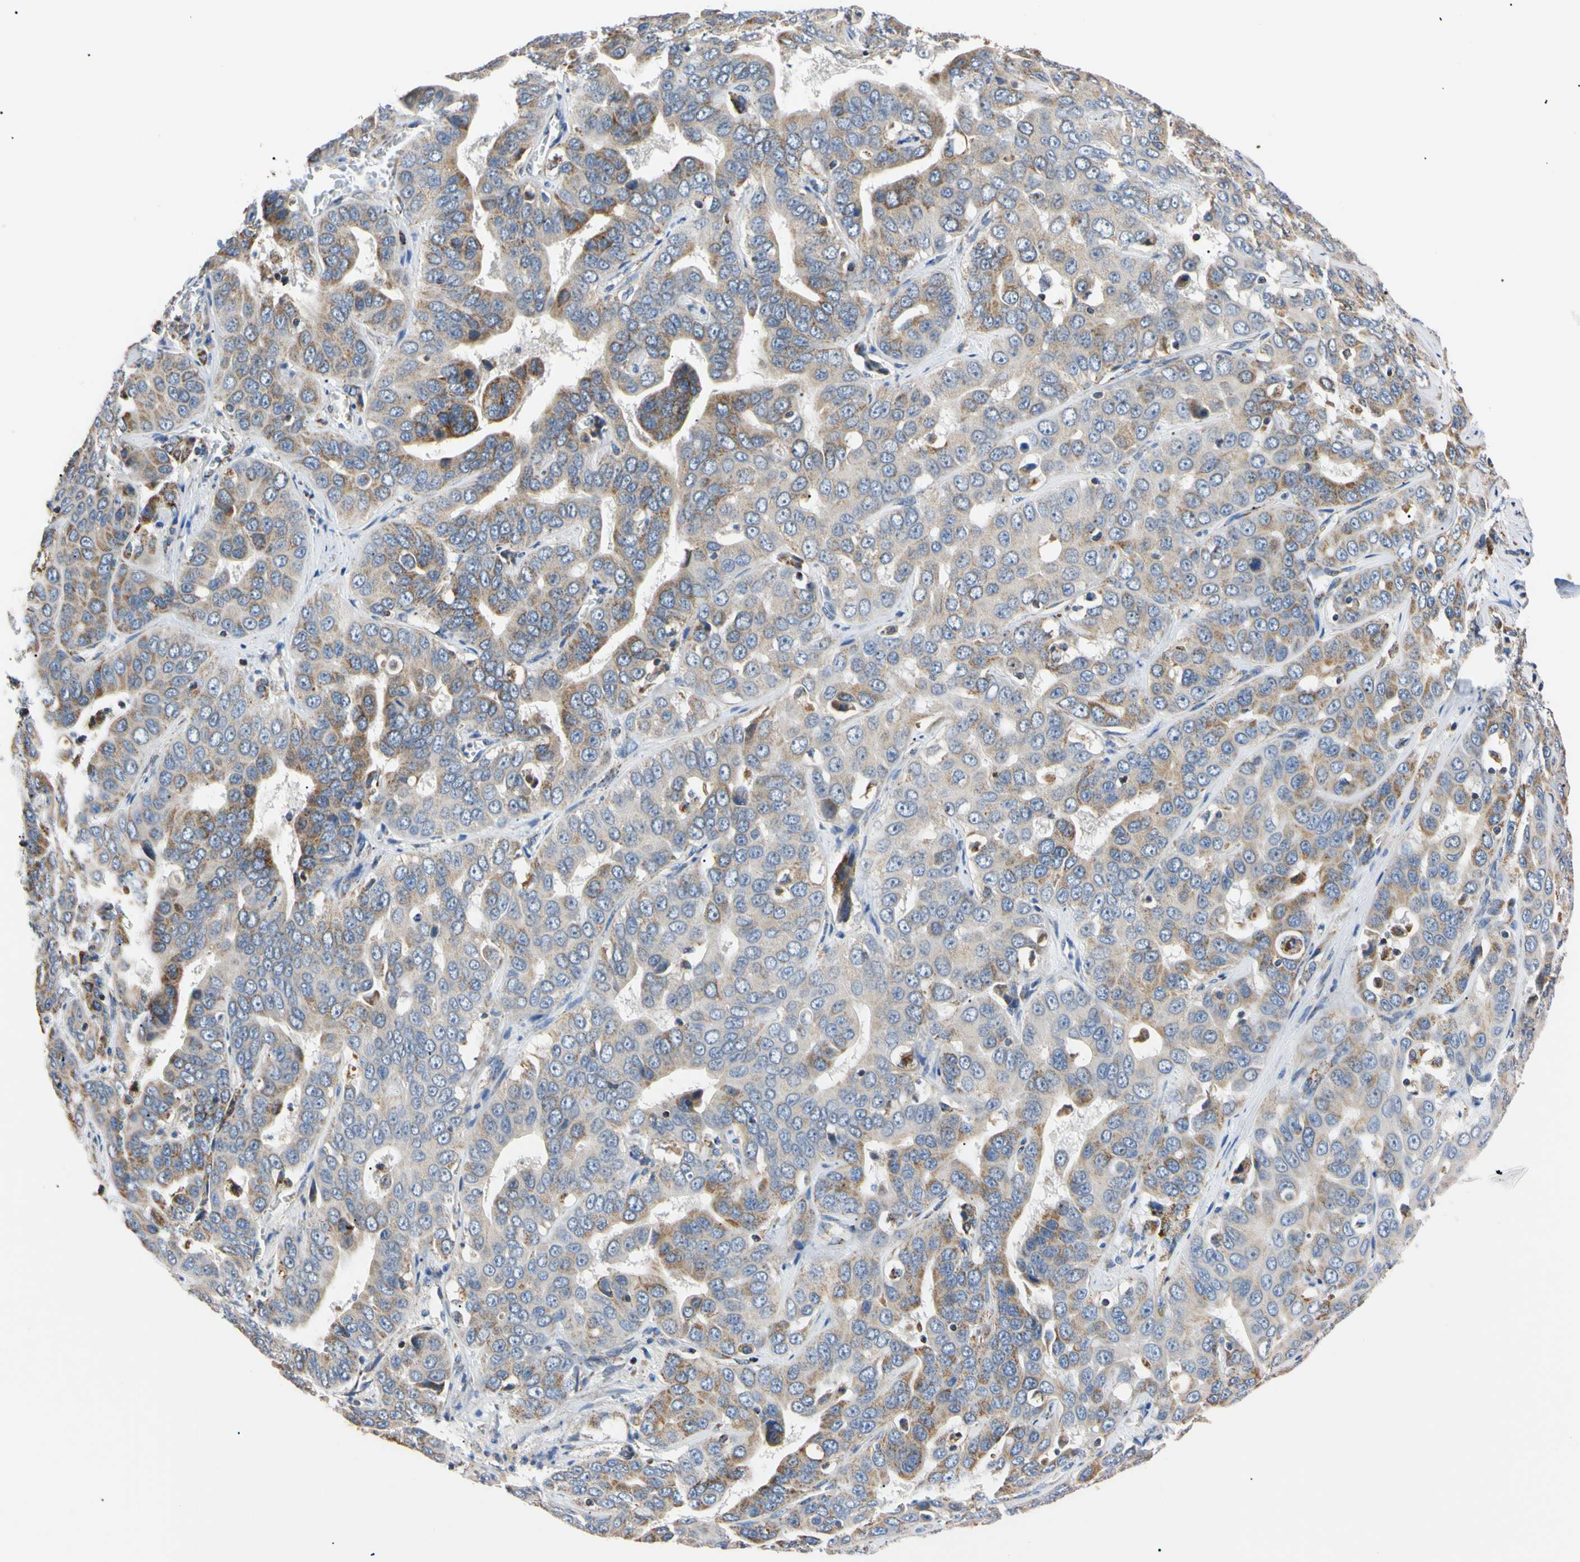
{"staining": {"intensity": "moderate", "quantity": "25%-75%", "location": "cytoplasmic/membranous"}, "tissue": "liver cancer", "cell_type": "Tumor cells", "image_type": "cancer", "snomed": [{"axis": "morphology", "description": "Cholangiocarcinoma"}, {"axis": "topography", "description": "Liver"}], "caption": "The histopathology image reveals immunohistochemical staining of liver cholangiocarcinoma. There is moderate cytoplasmic/membranous positivity is appreciated in about 25%-75% of tumor cells. The staining was performed using DAB (3,3'-diaminobenzidine) to visualize the protein expression in brown, while the nuclei were stained in blue with hematoxylin (Magnification: 20x).", "gene": "CLPP", "patient": {"sex": "female", "age": 52}}